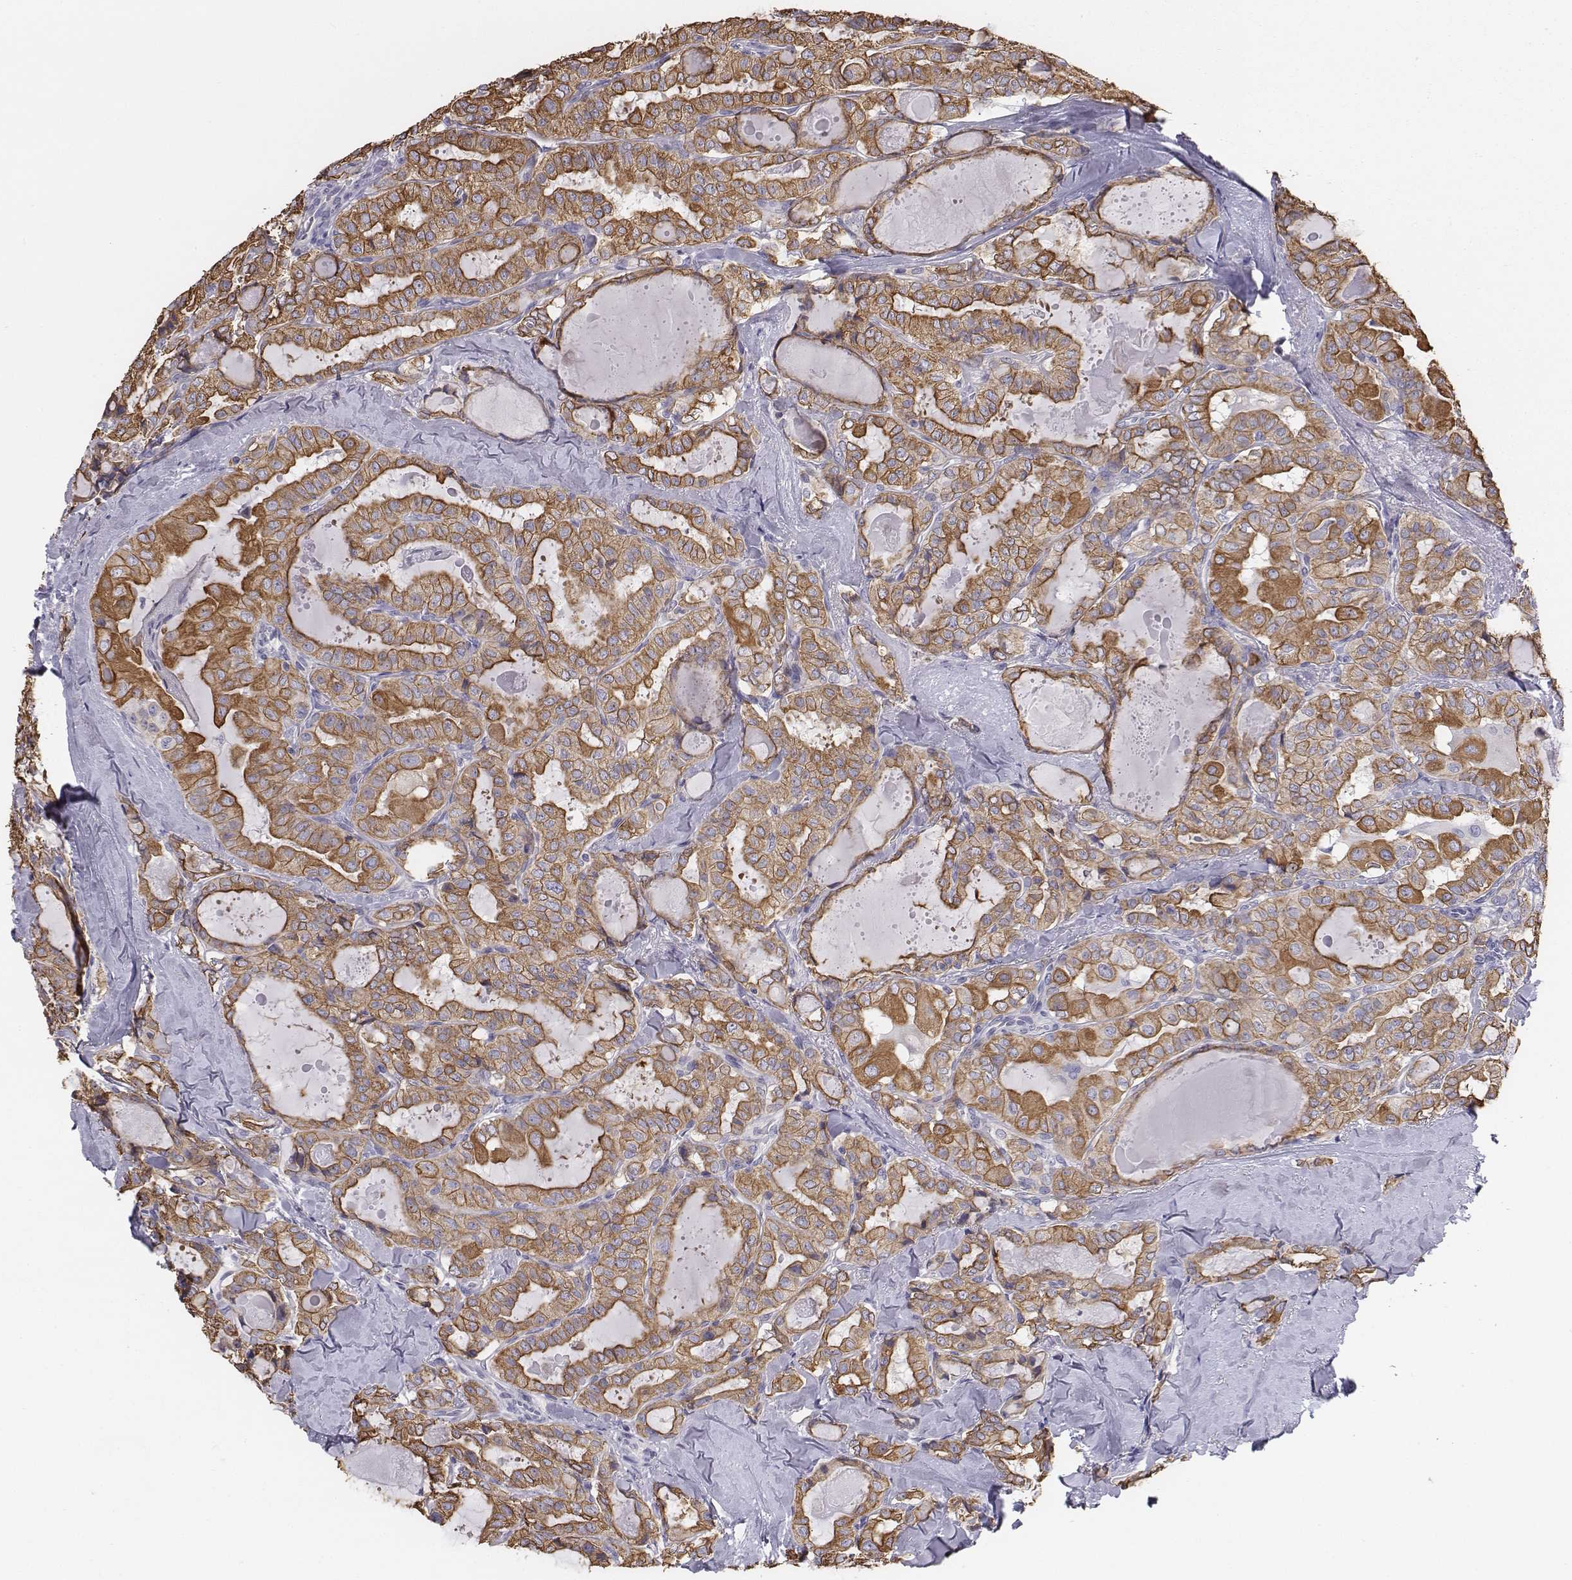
{"staining": {"intensity": "moderate", "quantity": "25%-75%", "location": "cytoplasmic/membranous"}, "tissue": "thyroid cancer", "cell_type": "Tumor cells", "image_type": "cancer", "snomed": [{"axis": "morphology", "description": "Papillary adenocarcinoma, NOS"}, {"axis": "topography", "description": "Thyroid gland"}], "caption": "Thyroid papillary adenocarcinoma stained with a protein marker shows moderate staining in tumor cells.", "gene": "CHST14", "patient": {"sex": "female", "age": 41}}